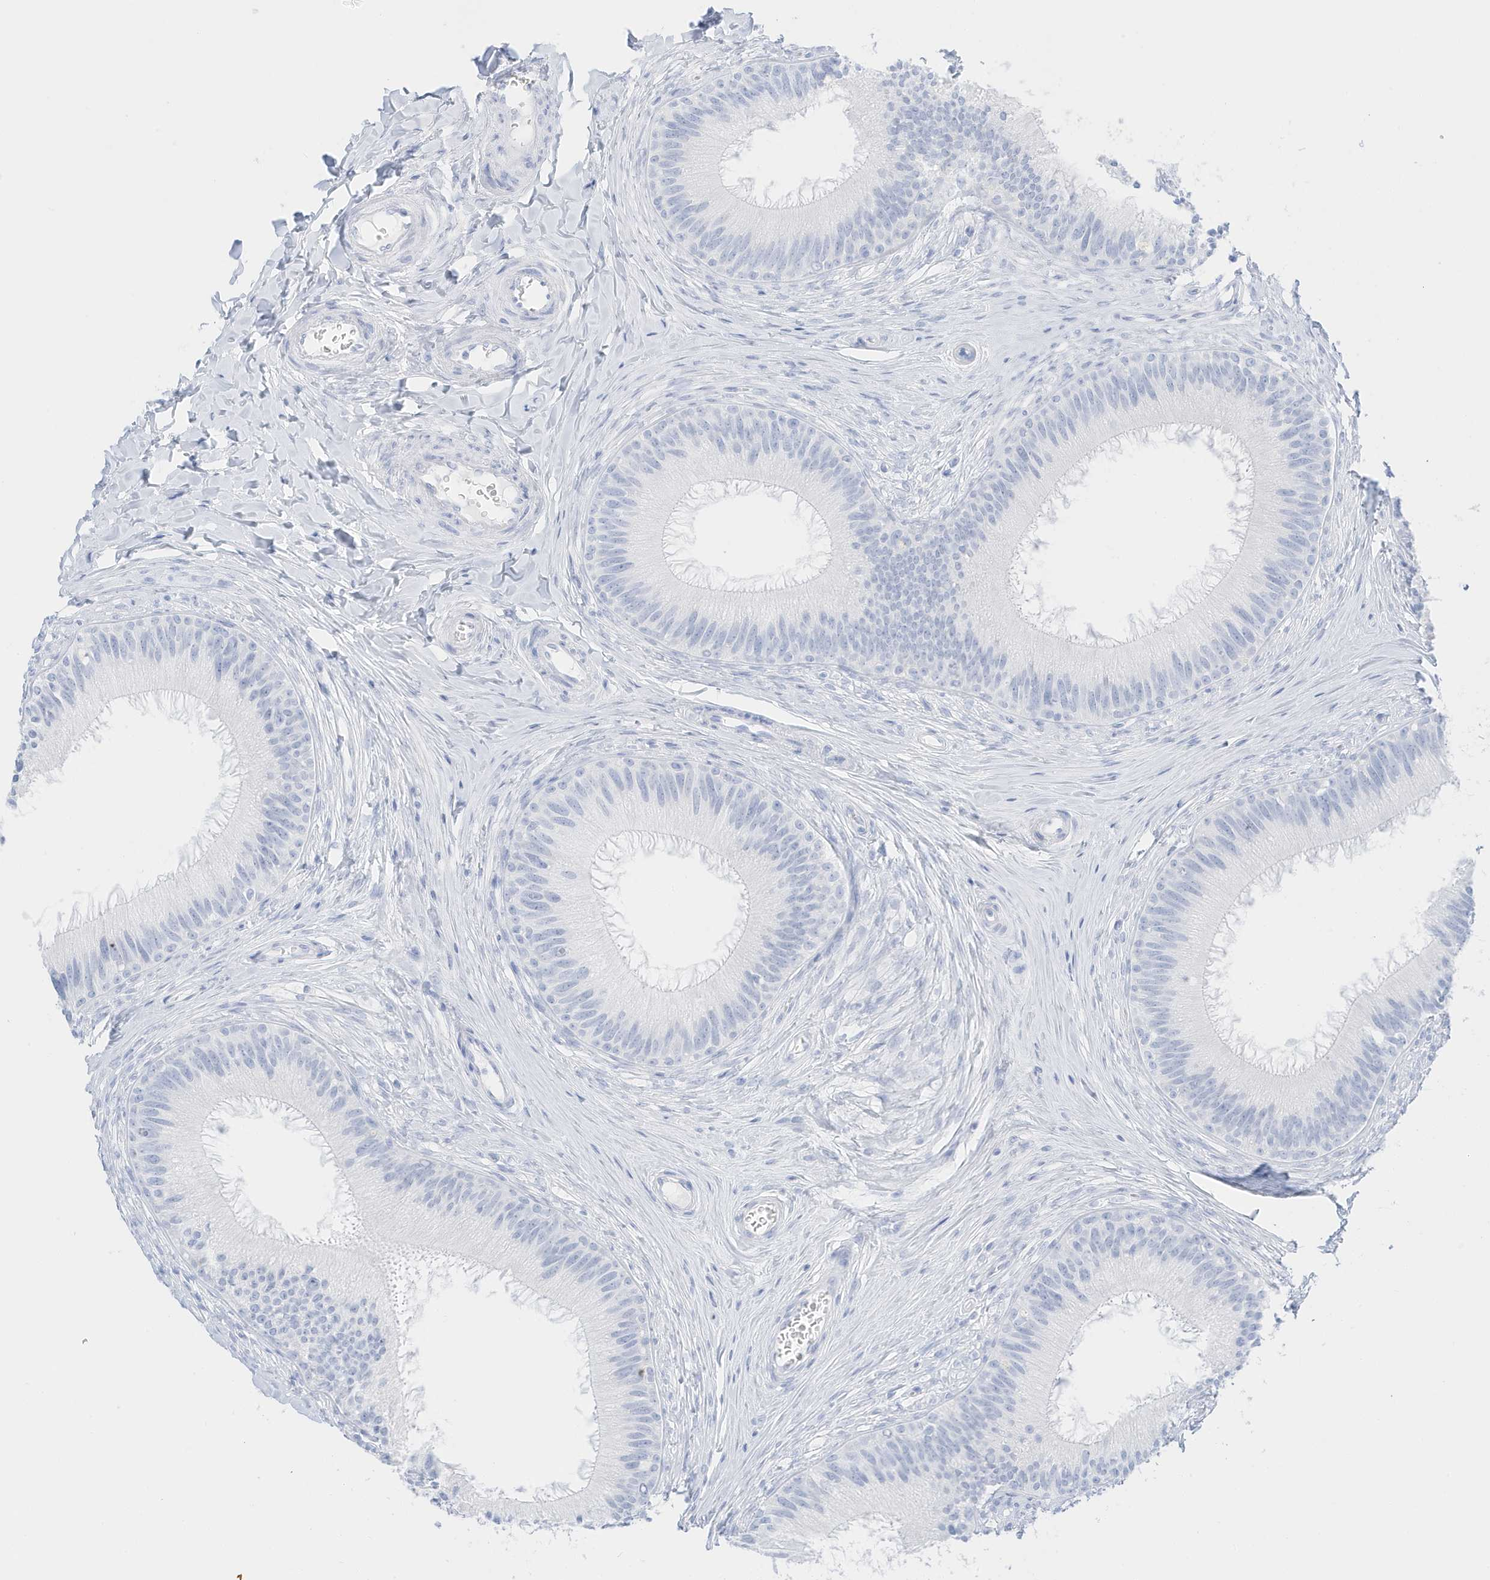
{"staining": {"intensity": "negative", "quantity": "none", "location": "none"}, "tissue": "epididymis", "cell_type": "Glandular cells", "image_type": "normal", "snomed": [{"axis": "morphology", "description": "Normal tissue, NOS"}, {"axis": "topography", "description": "Epididymis"}], "caption": "Glandular cells show no significant protein positivity in normal epididymis. Brightfield microscopy of IHC stained with DAB (3,3'-diaminobenzidine) (brown) and hematoxylin (blue), captured at high magnification.", "gene": "SLC22A13", "patient": {"sex": "male", "age": 27}}